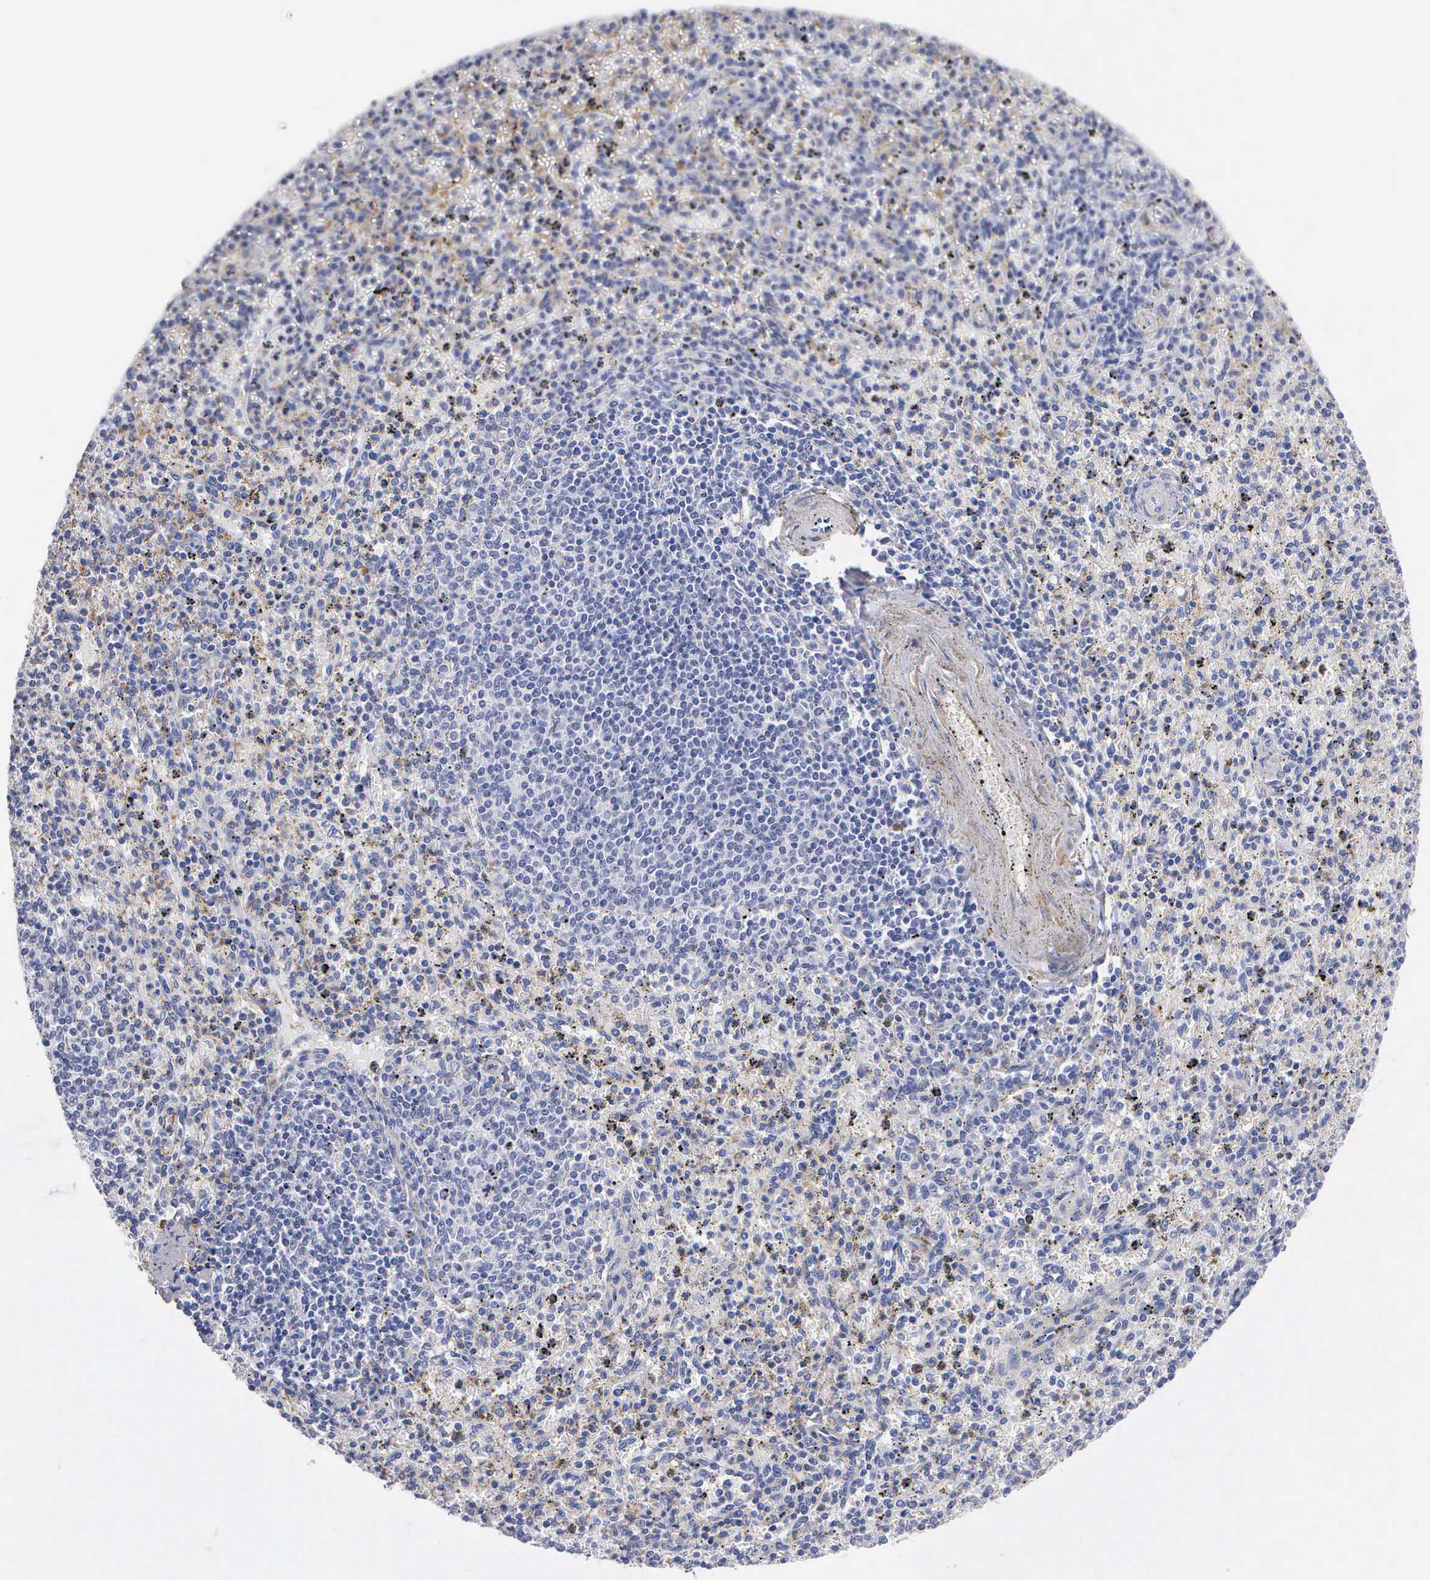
{"staining": {"intensity": "negative", "quantity": "none", "location": "none"}, "tissue": "spleen", "cell_type": "Cells in red pulp", "image_type": "normal", "snomed": [{"axis": "morphology", "description": "Normal tissue, NOS"}, {"axis": "topography", "description": "Spleen"}], "caption": "An image of human spleen is negative for staining in cells in red pulp.", "gene": "ELFN2", "patient": {"sex": "male", "age": 72}}